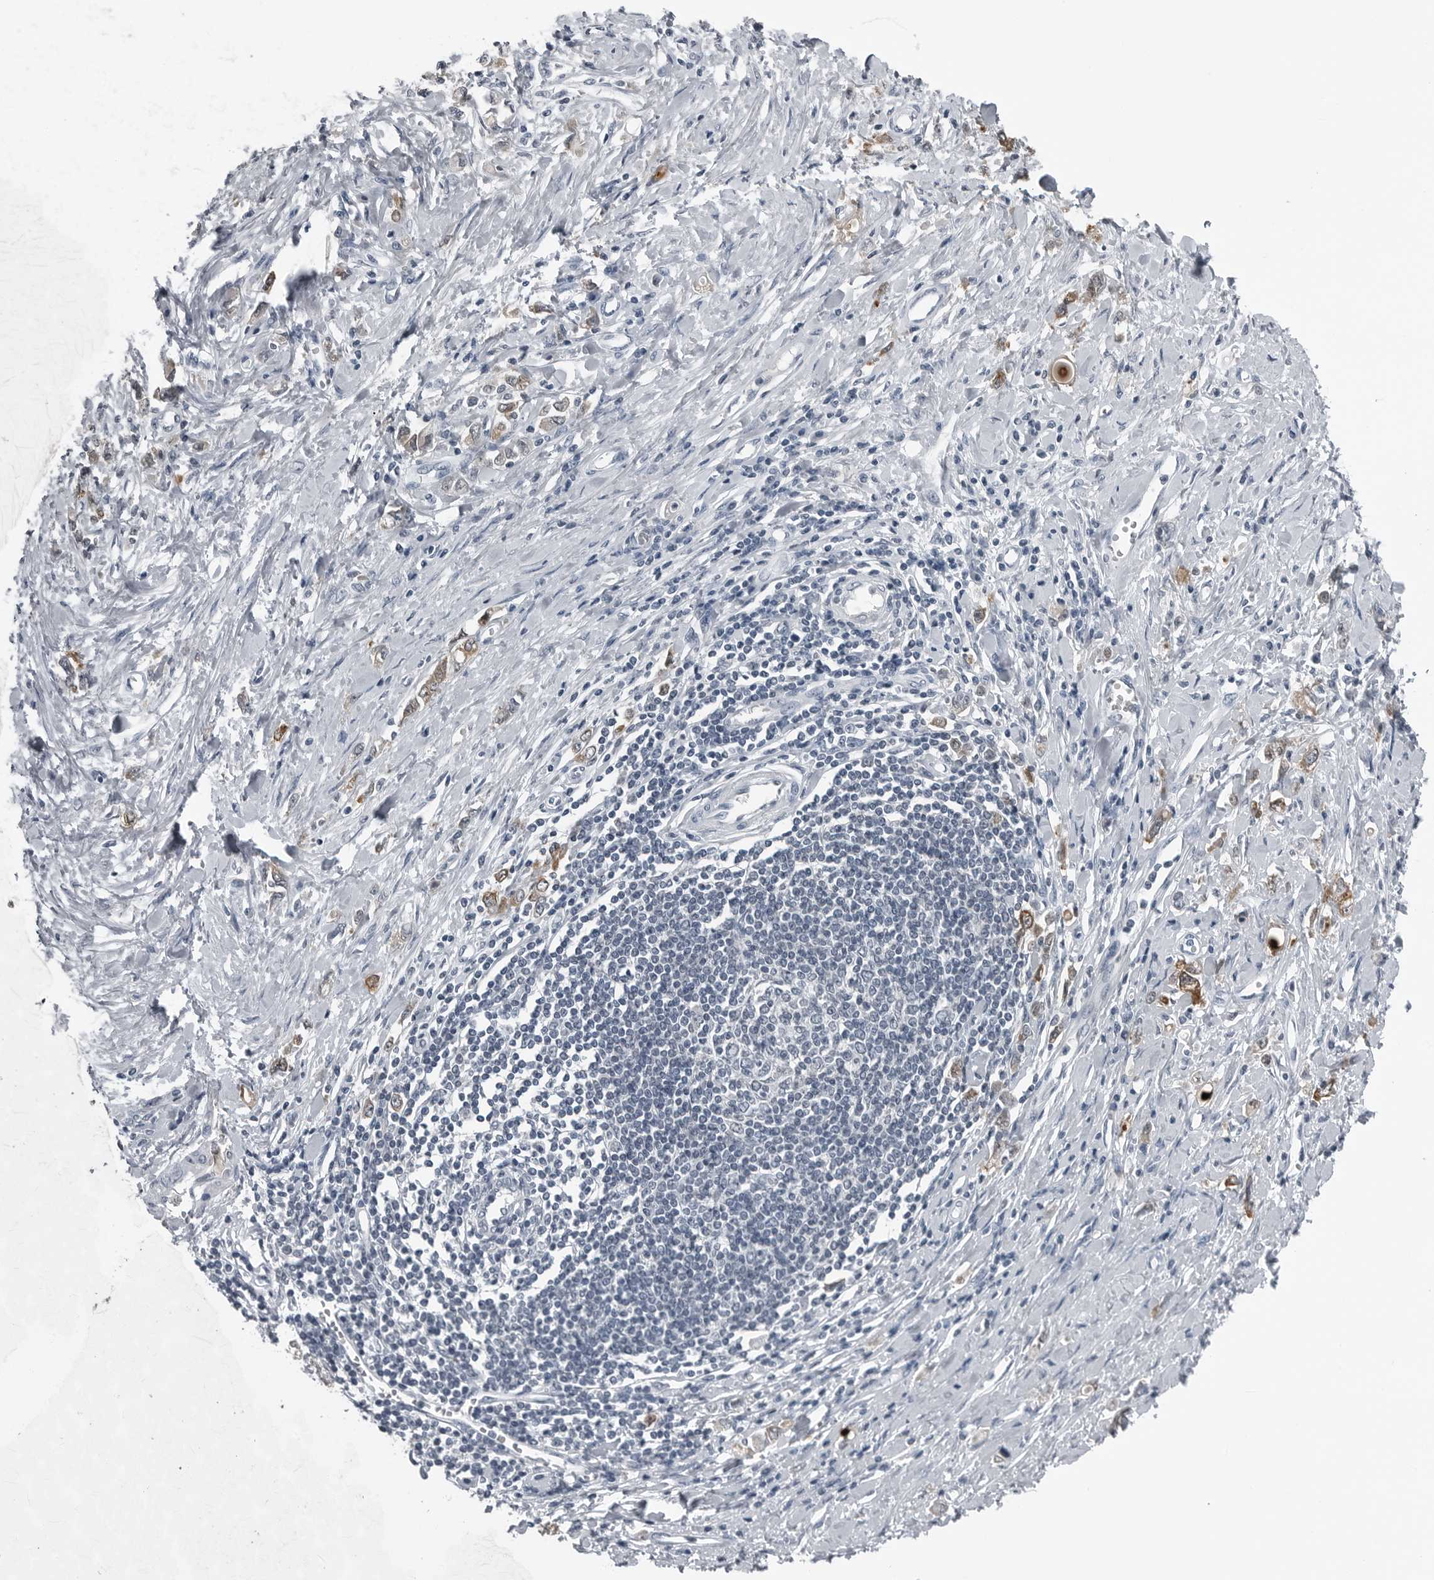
{"staining": {"intensity": "moderate", "quantity": "<25%", "location": "cytoplasmic/membranous"}, "tissue": "stomach cancer", "cell_type": "Tumor cells", "image_type": "cancer", "snomed": [{"axis": "morphology", "description": "Adenocarcinoma, NOS"}, {"axis": "topography", "description": "Stomach"}], "caption": "Immunohistochemistry (IHC) (DAB) staining of adenocarcinoma (stomach) displays moderate cytoplasmic/membranous protein expression in approximately <25% of tumor cells.", "gene": "SPINK1", "patient": {"sex": "female", "age": 76}}